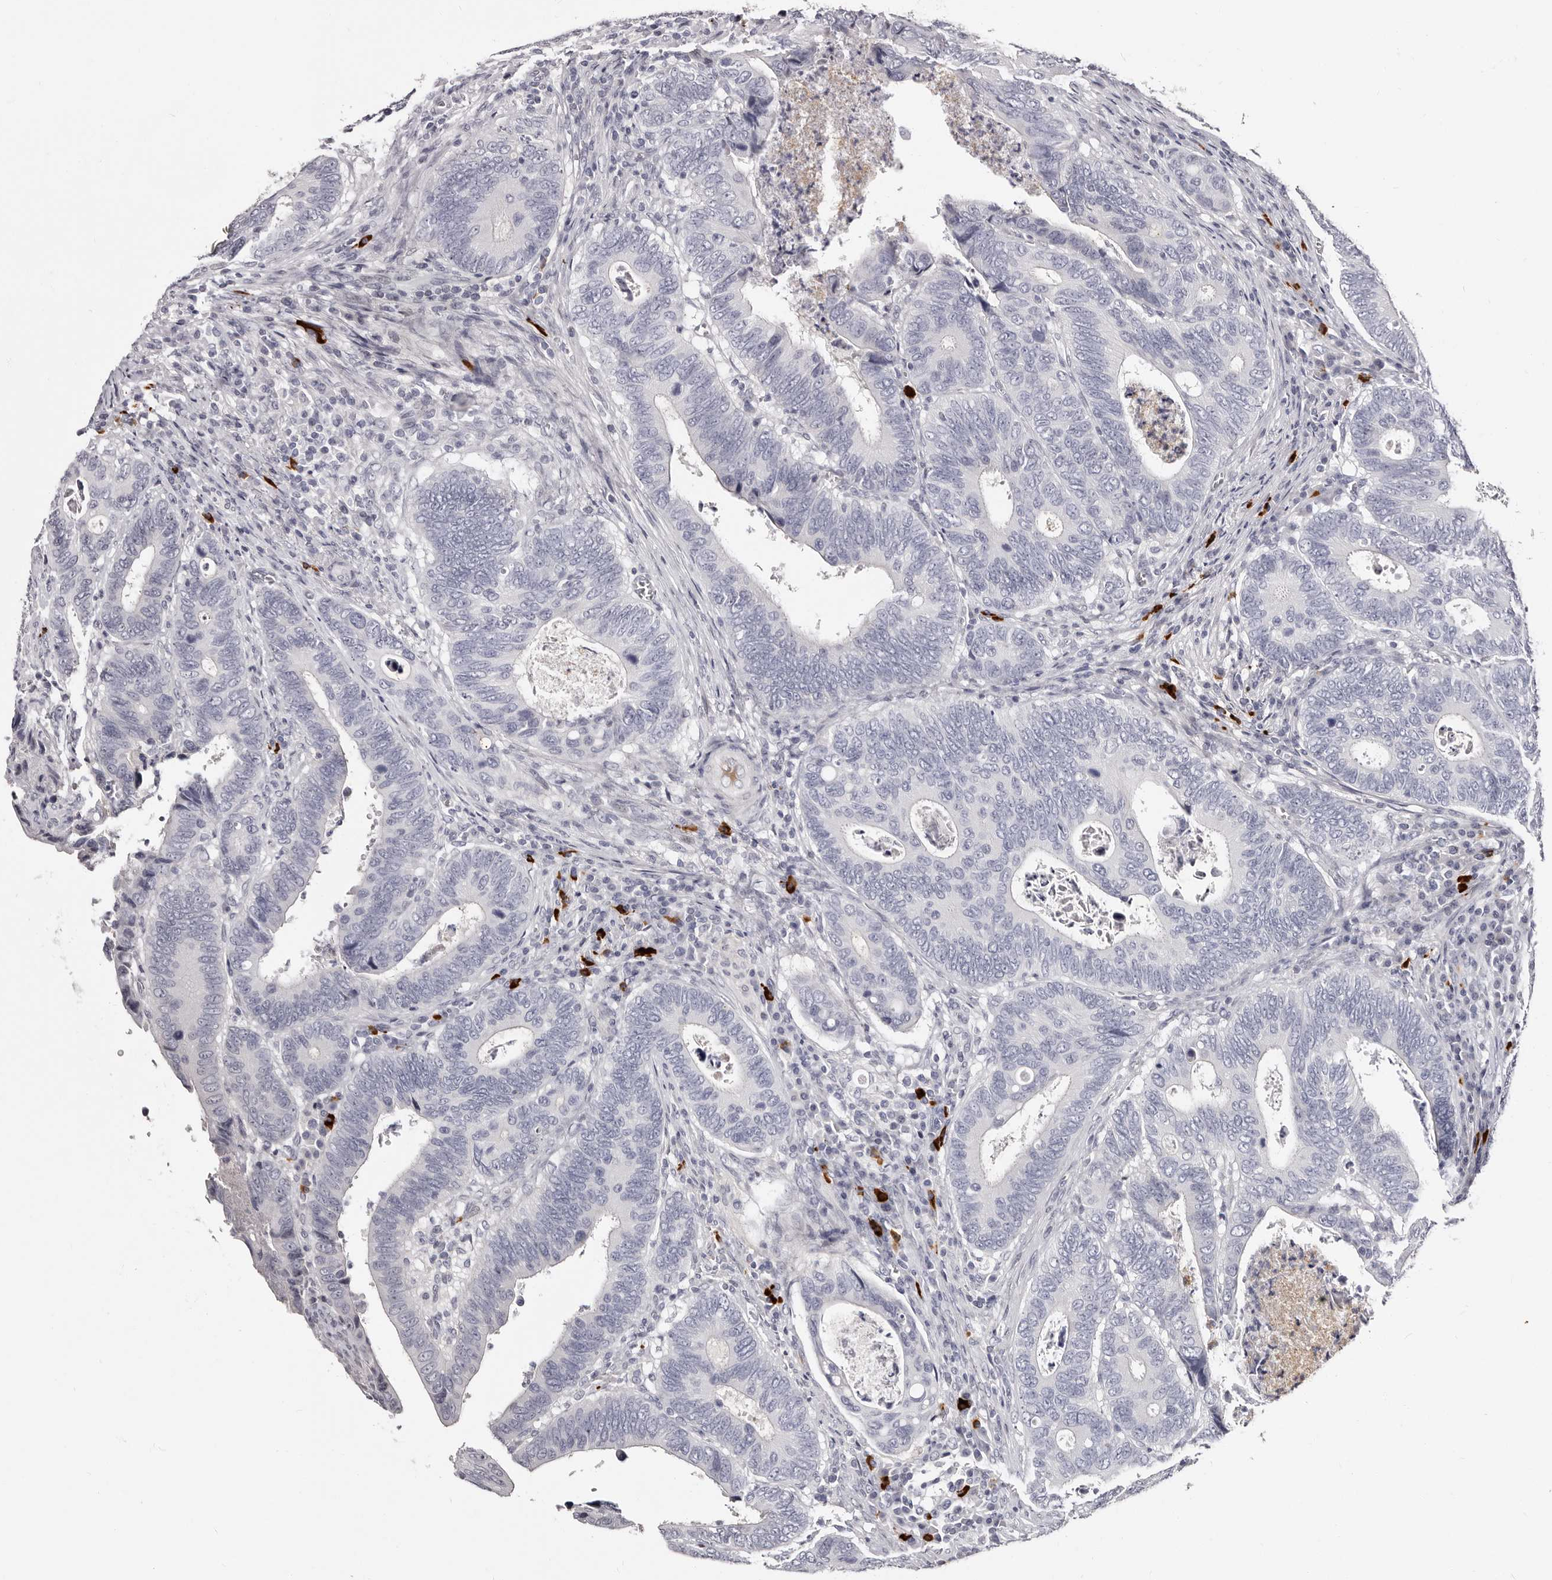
{"staining": {"intensity": "negative", "quantity": "none", "location": "none"}, "tissue": "colorectal cancer", "cell_type": "Tumor cells", "image_type": "cancer", "snomed": [{"axis": "morphology", "description": "Adenocarcinoma, NOS"}, {"axis": "topography", "description": "Colon"}], "caption": "Protein analysis of adenocarcinoma (colorectal) reveals no significant staining in tumor cells.", "gene": "TBC1D22B", "patient": {"sex": "male", "age": 72}}